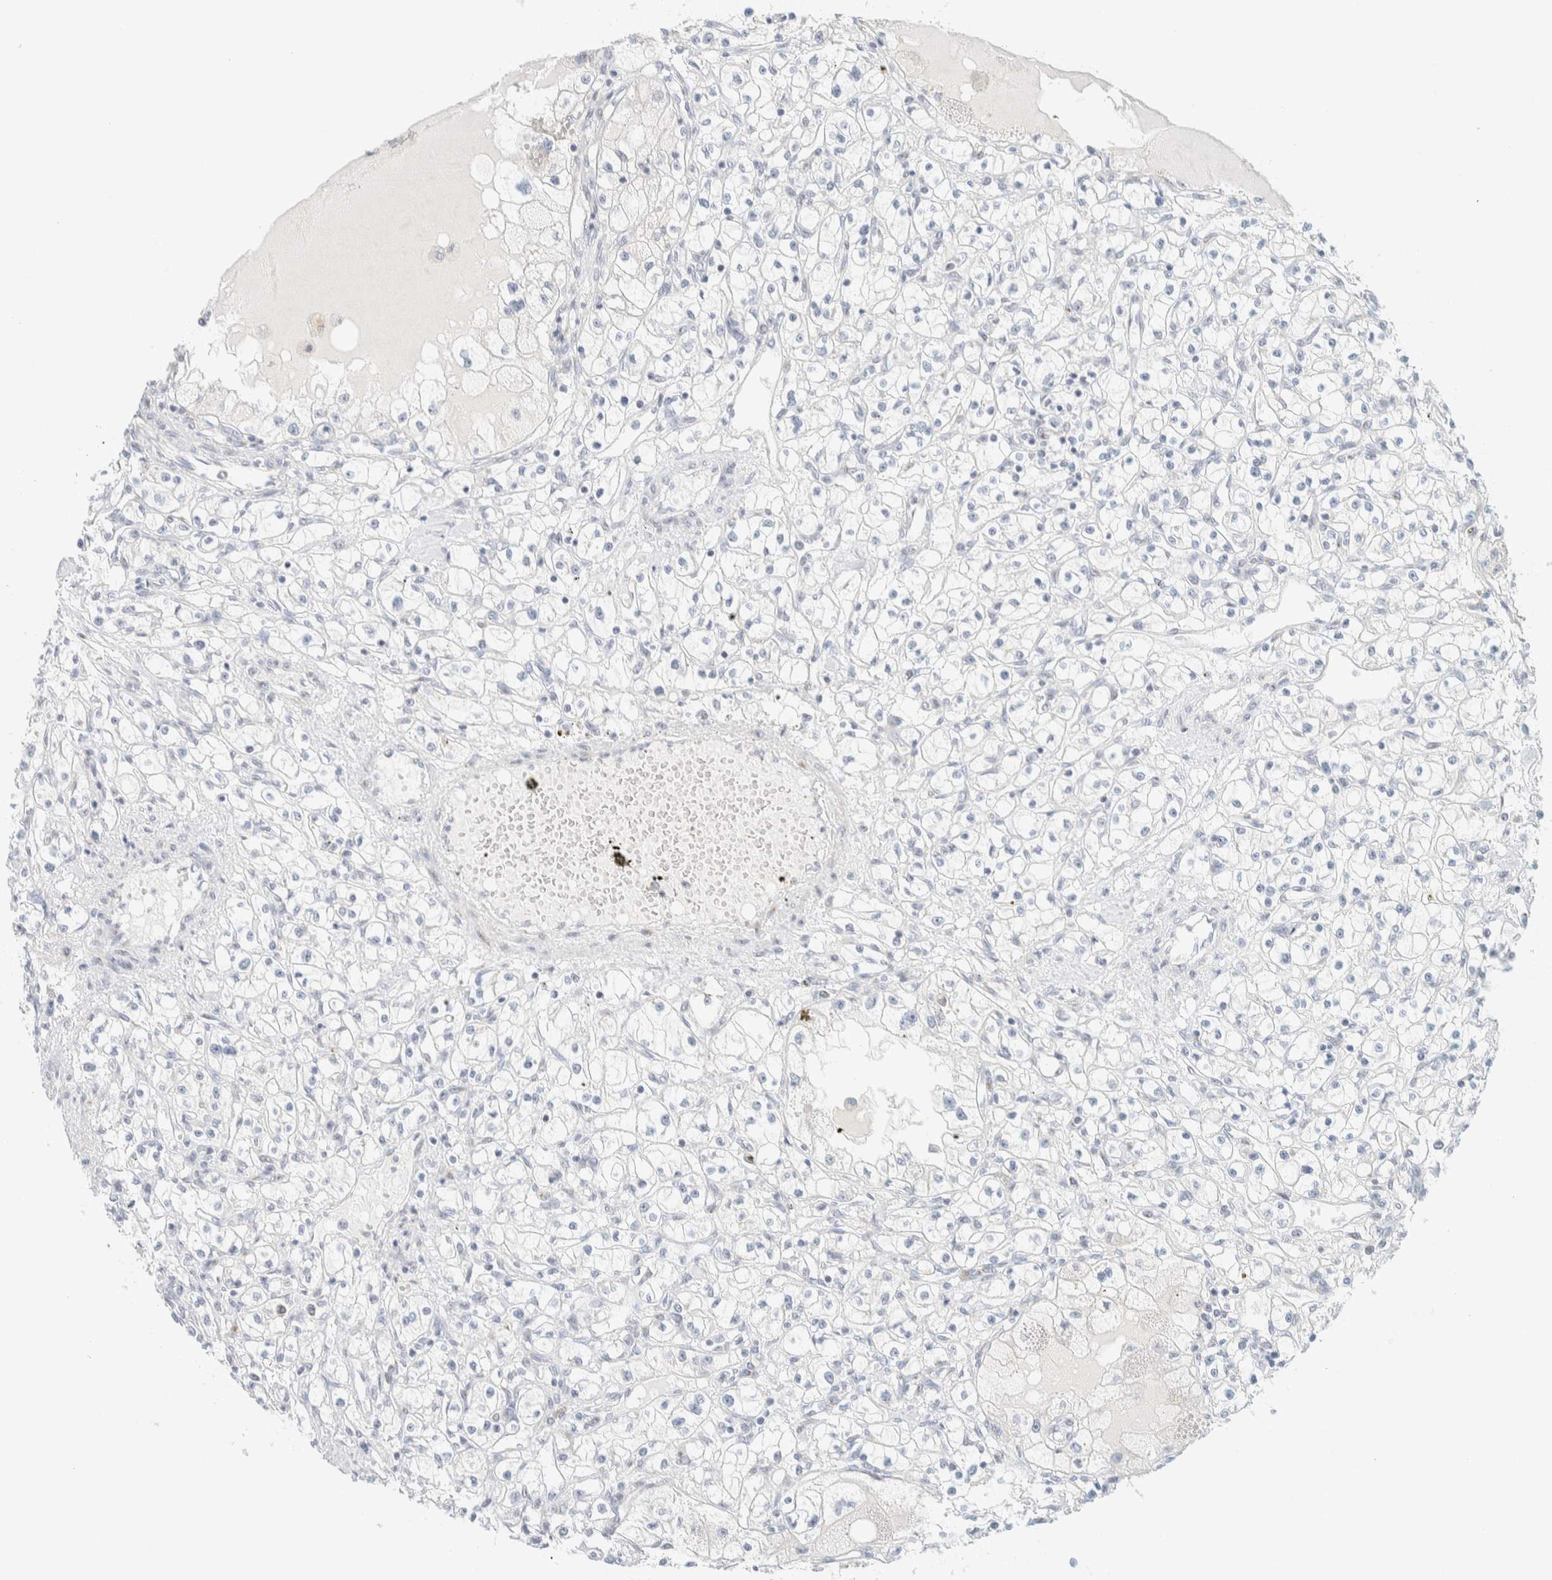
{"staining": {"intensity": "negative", "quantity": "none", "location": "none"}, "tissue": "renal cancer", "cell_type": "Tumor cells", "image_type": "cancer", "snomed": [{"axis": "morphology", "description": "Adenocarcinoma, NOS"}, {"axis": "topography", "description": "Kidney"}], "caption": "Human renal cancer stained for a protein using immunohistochemistry demonstrates no positivity in tumor cells.", "gene": "SPNS3", "patient": {"sex": "male", "age": 56}}